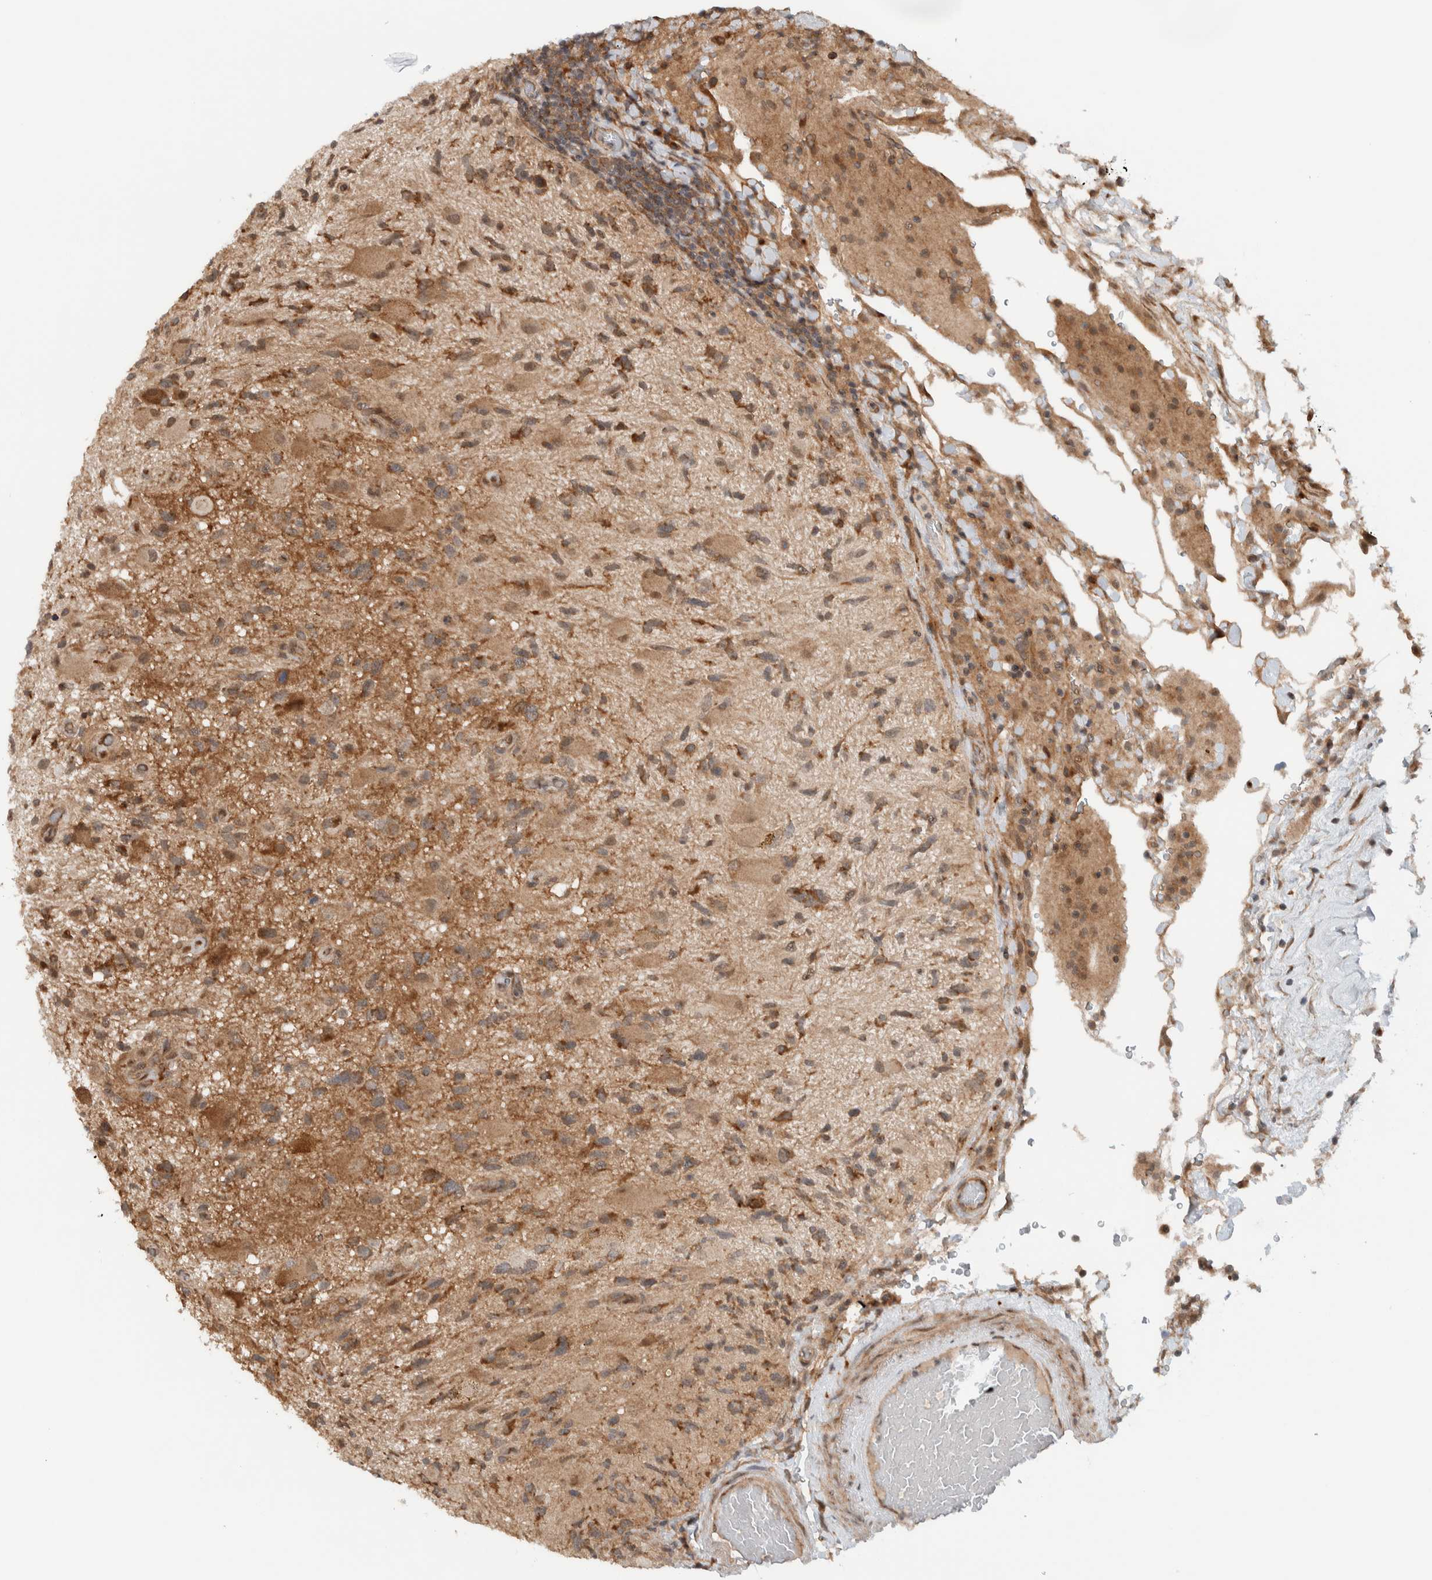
{"staining": {"intensity": "weak", "quantity": ">75%", "location": "cytoplasmic/membranous"}, "tissue": "glioma", "cell_type": "Tumor cells", "image_type": "cancer", "snomed": [{"axis": "morphology", "description": "Glioma, malignant, High grade"}, {"axis": "topography", "description": "Brain"}], "caption": "Malignant glioma (high-grade) tissue exhibits weak cytoplasmic/membranous expression in about >75% of tumor cells (IHC, brightfield microscopy, high magnification).", "gene": "KLHL6", "patient": {"sex": "male", "age": 33}}